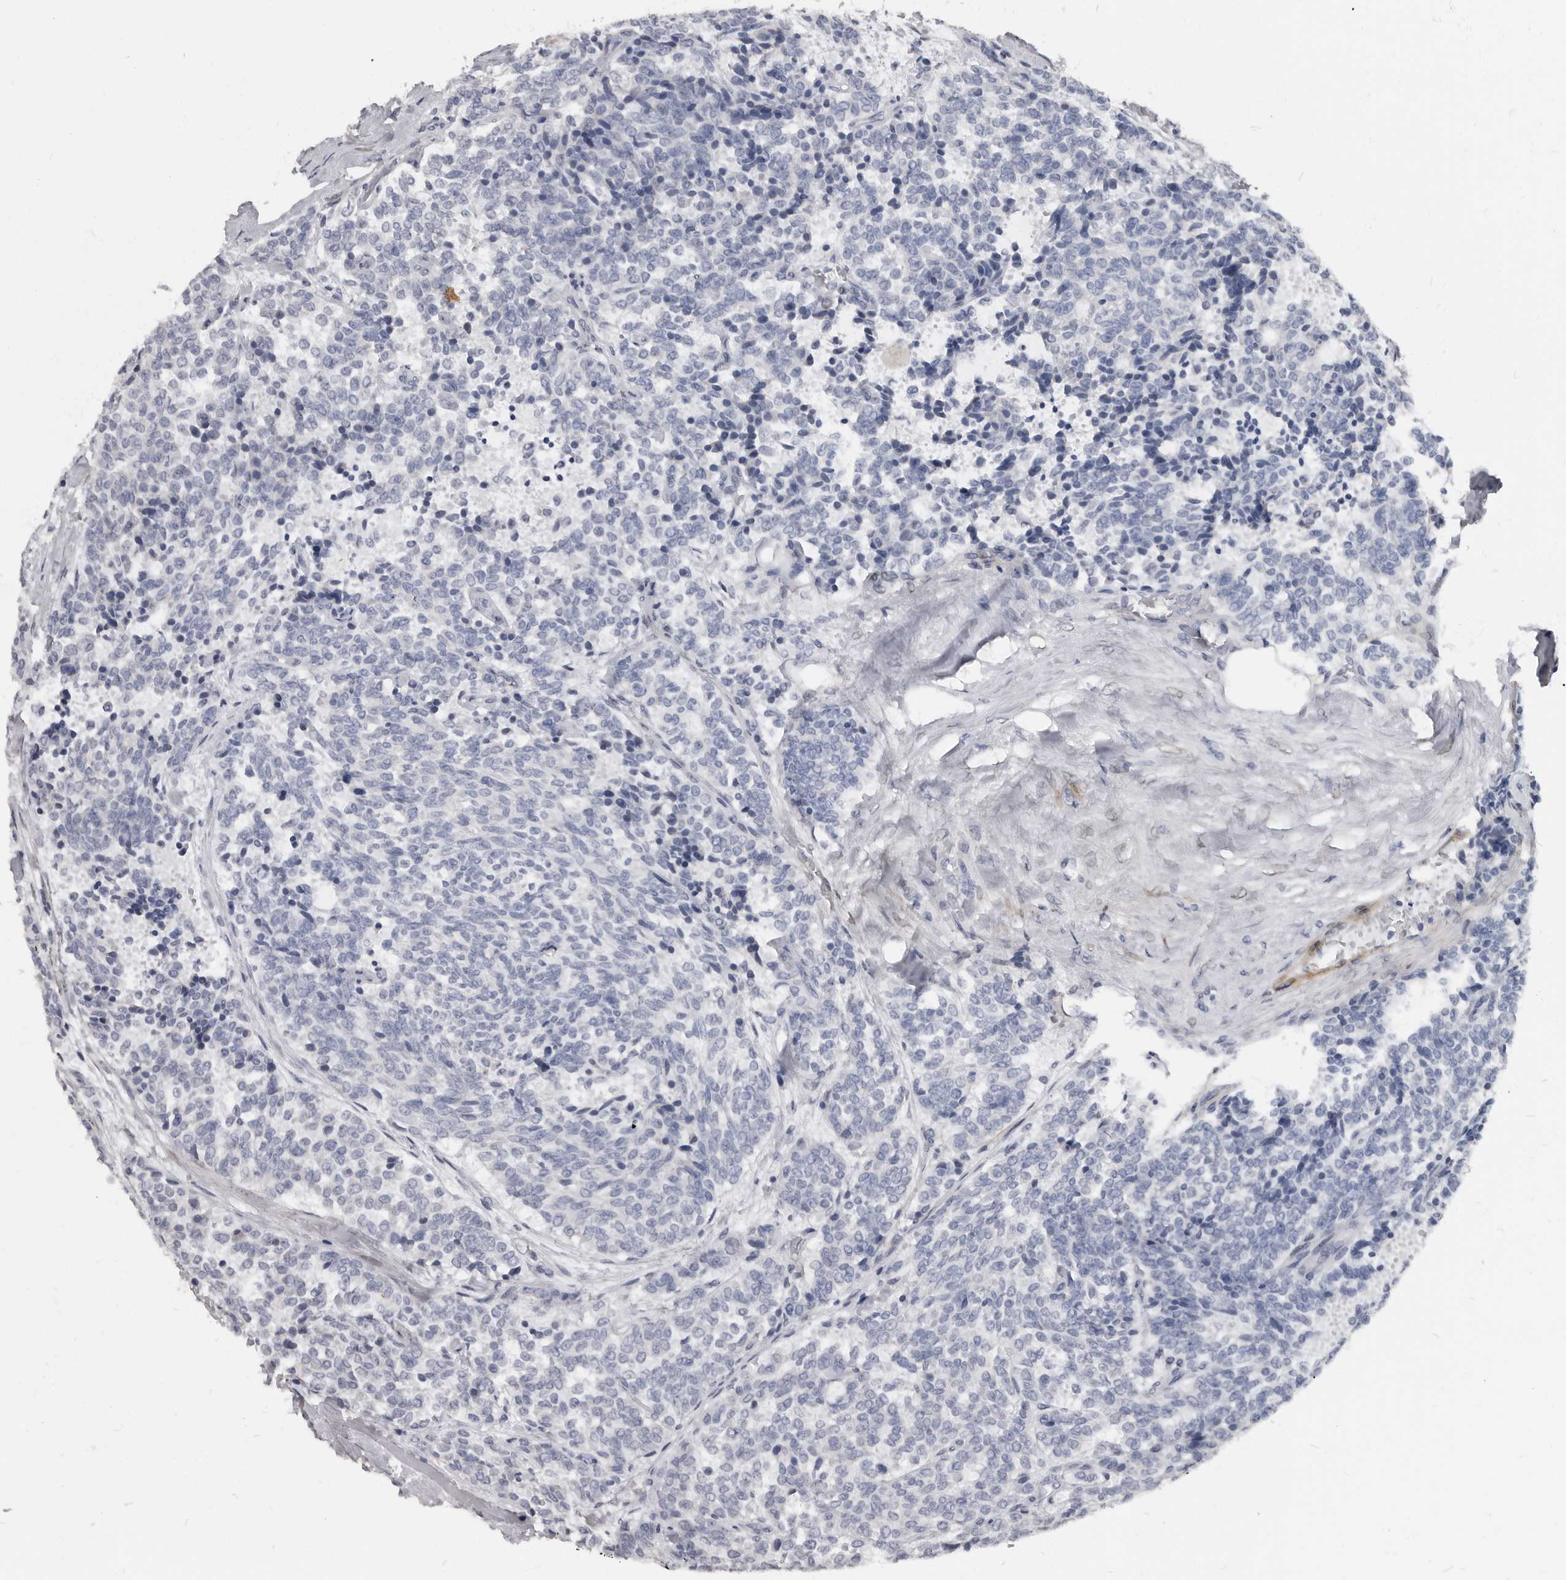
{"staining": {"intensity": "negative", "quantity": "none", "location": "none"}, "tissue": "carcinoid", "cell_type": "Tumor cells", "image_type": "cancer", "snomed": [{"axis": "morphology", "description": "Carcinoid, malignant, NOS"}, {"axis": "topography", "description": "Pancreas"}], "caption": "This is an IHC histopathology image of carcinoid. There is no positivity in tumor cells.", "gene": "MRGPRF", "patient": {"sex": "female", "age": 54}}